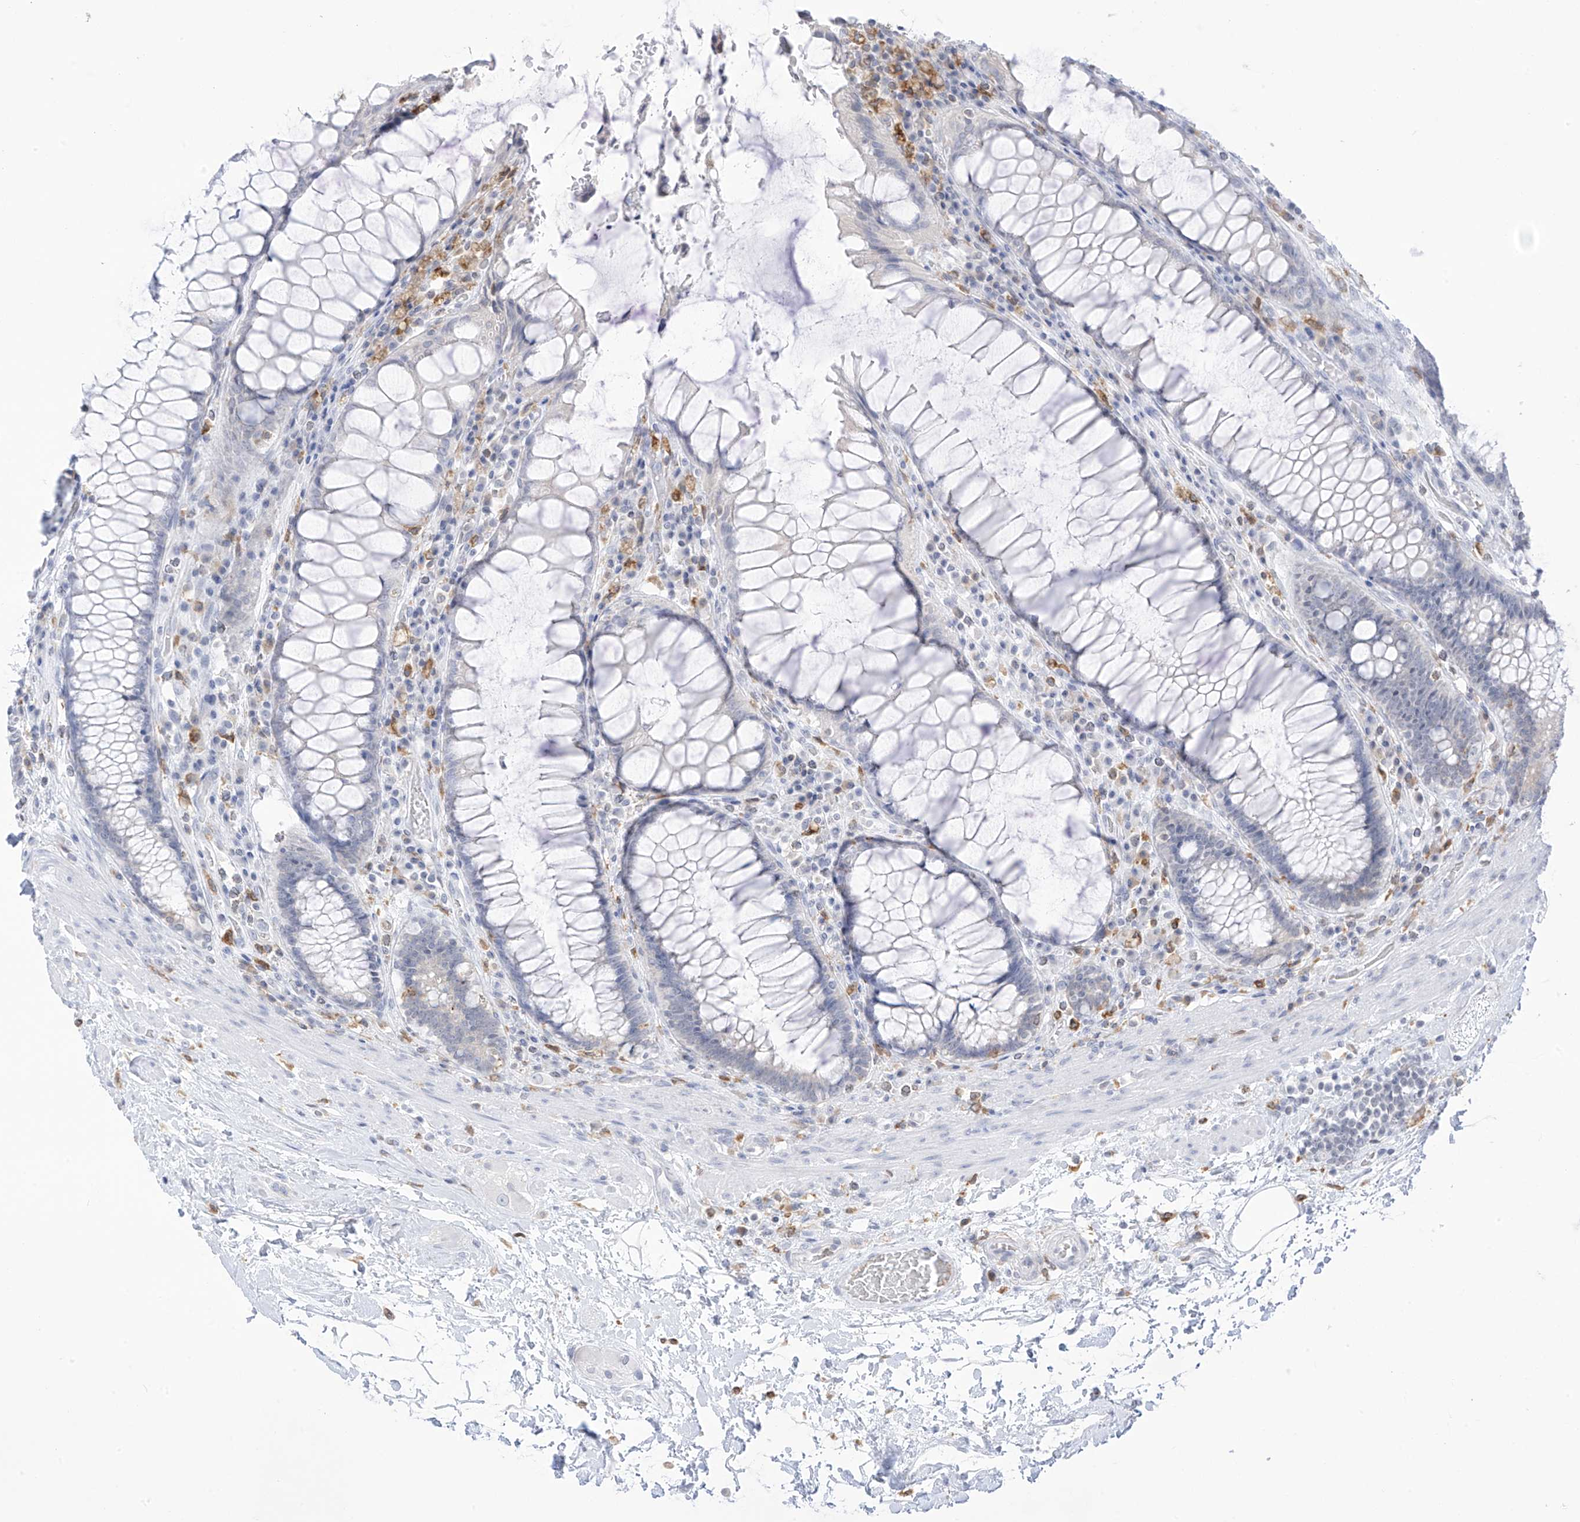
{"staining": {"intensity": "negative", "quantity": "none", "location": "none"}, "tissue": "rectum", "cell_type": "Glandular cells", "image_type": "normal", "snomed": [{"axis": "morphology", "description": "Normal tissue, NOS"}, {"axis": "topography", "description": "Rectum"}], "caption": "Immunohistochemistry photomicrograph of benign rectum: human rectum stained with DAB (3,3'-diaminobenzidine) shows no significant protein staining in glandular cells.", "gene": "TBXAS1", "patient": {"sex": "male", "age": 64}}